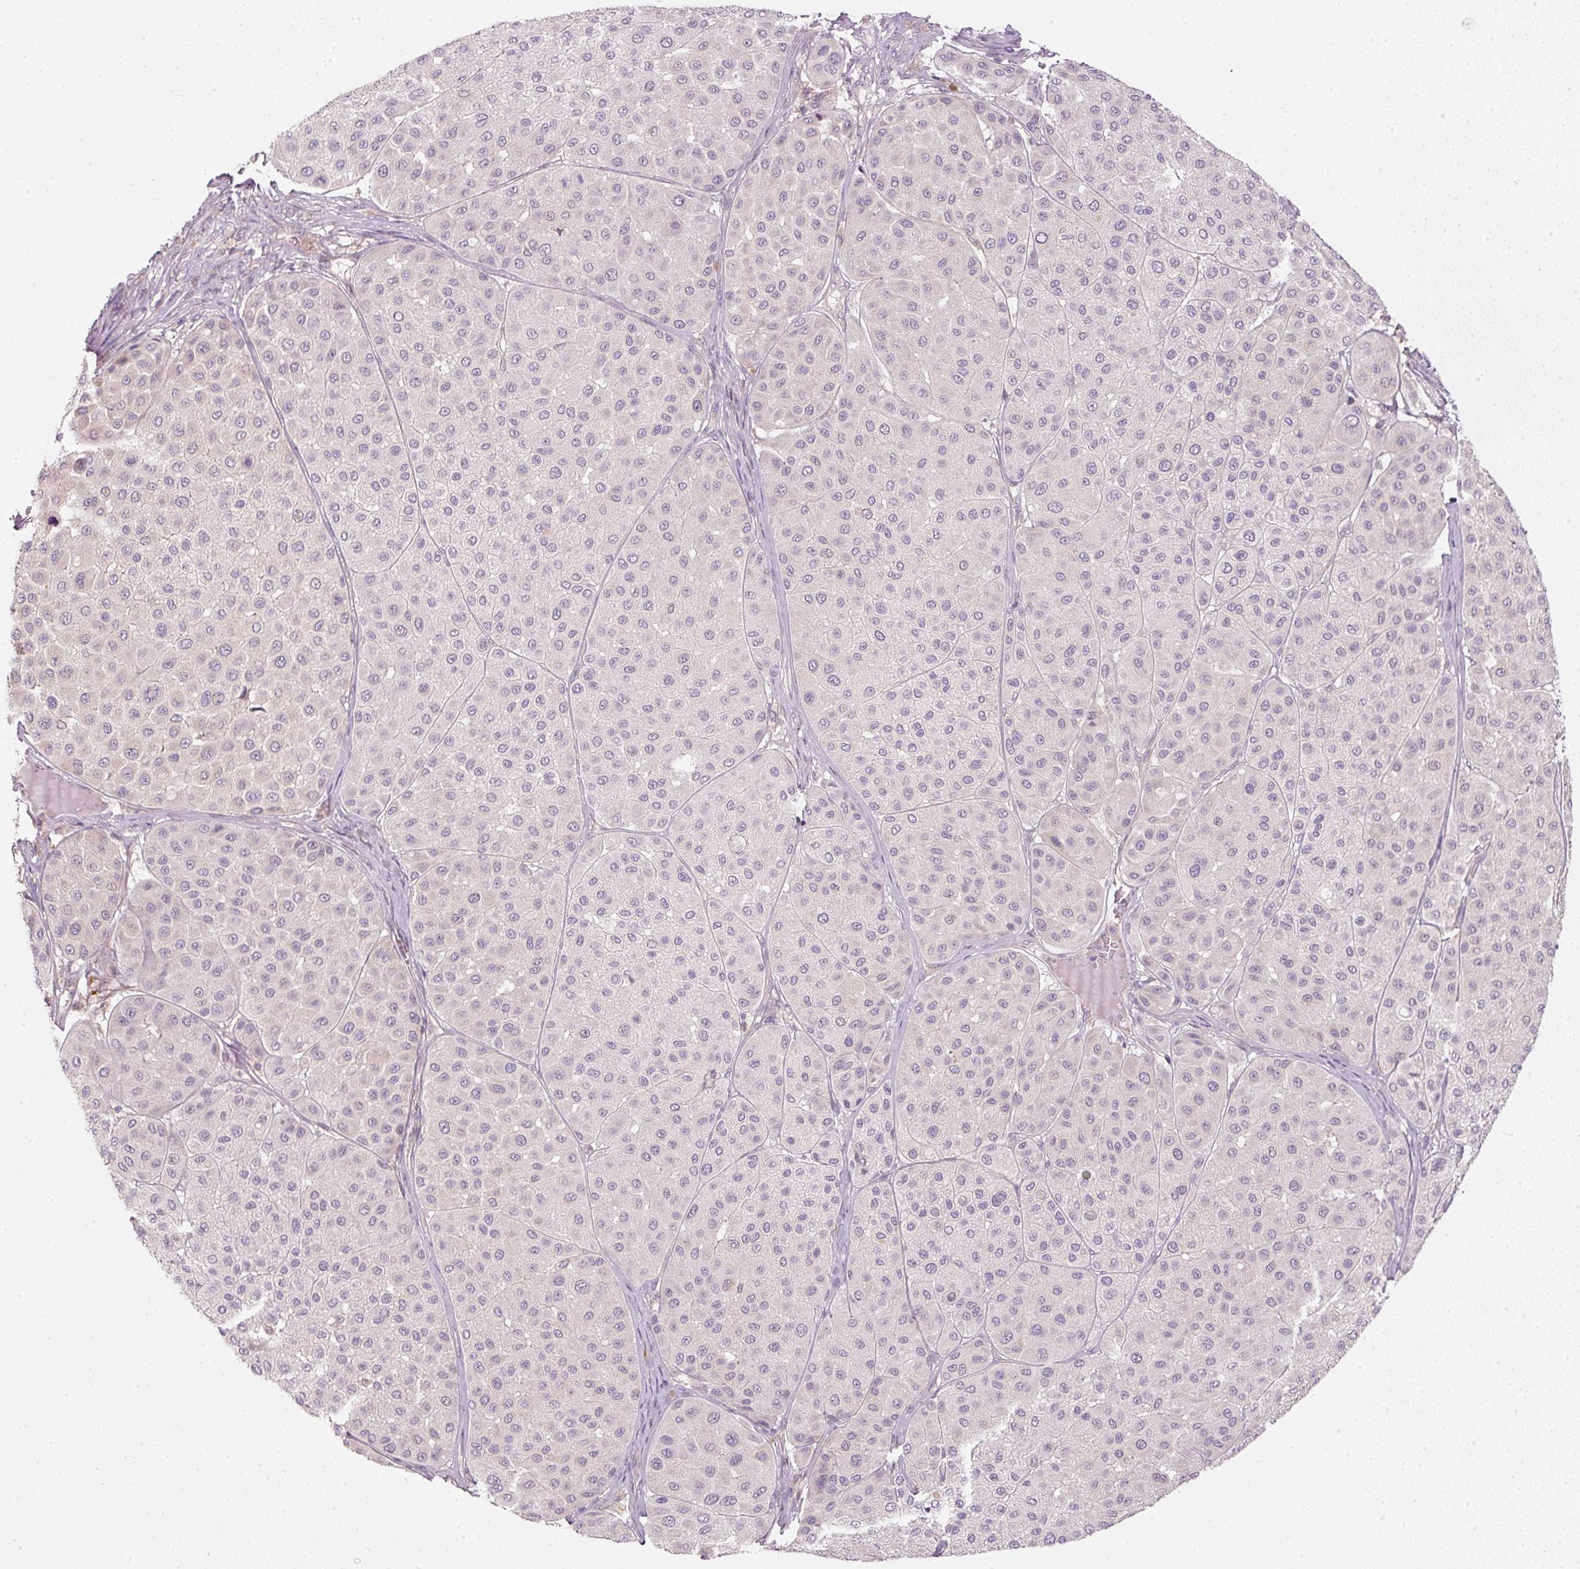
{"staining": {"intensity": "negative", "quantity": "none", "location": "none"}, "tissue": "melanoma", "cell_type": "Tumor cells", "image_type": "cancer", "snomed": [{"axis": "morphology", "description": "Malignant melanoma, Metastatic site"}, {"axis": "topography", "description": "Smooth muscle"}], "caption": "Image shows no significant protein positivity in tumor cells of melanoma.", "gene": "CTTNBP2", "patient": {"sex": "male", "age": 41}}